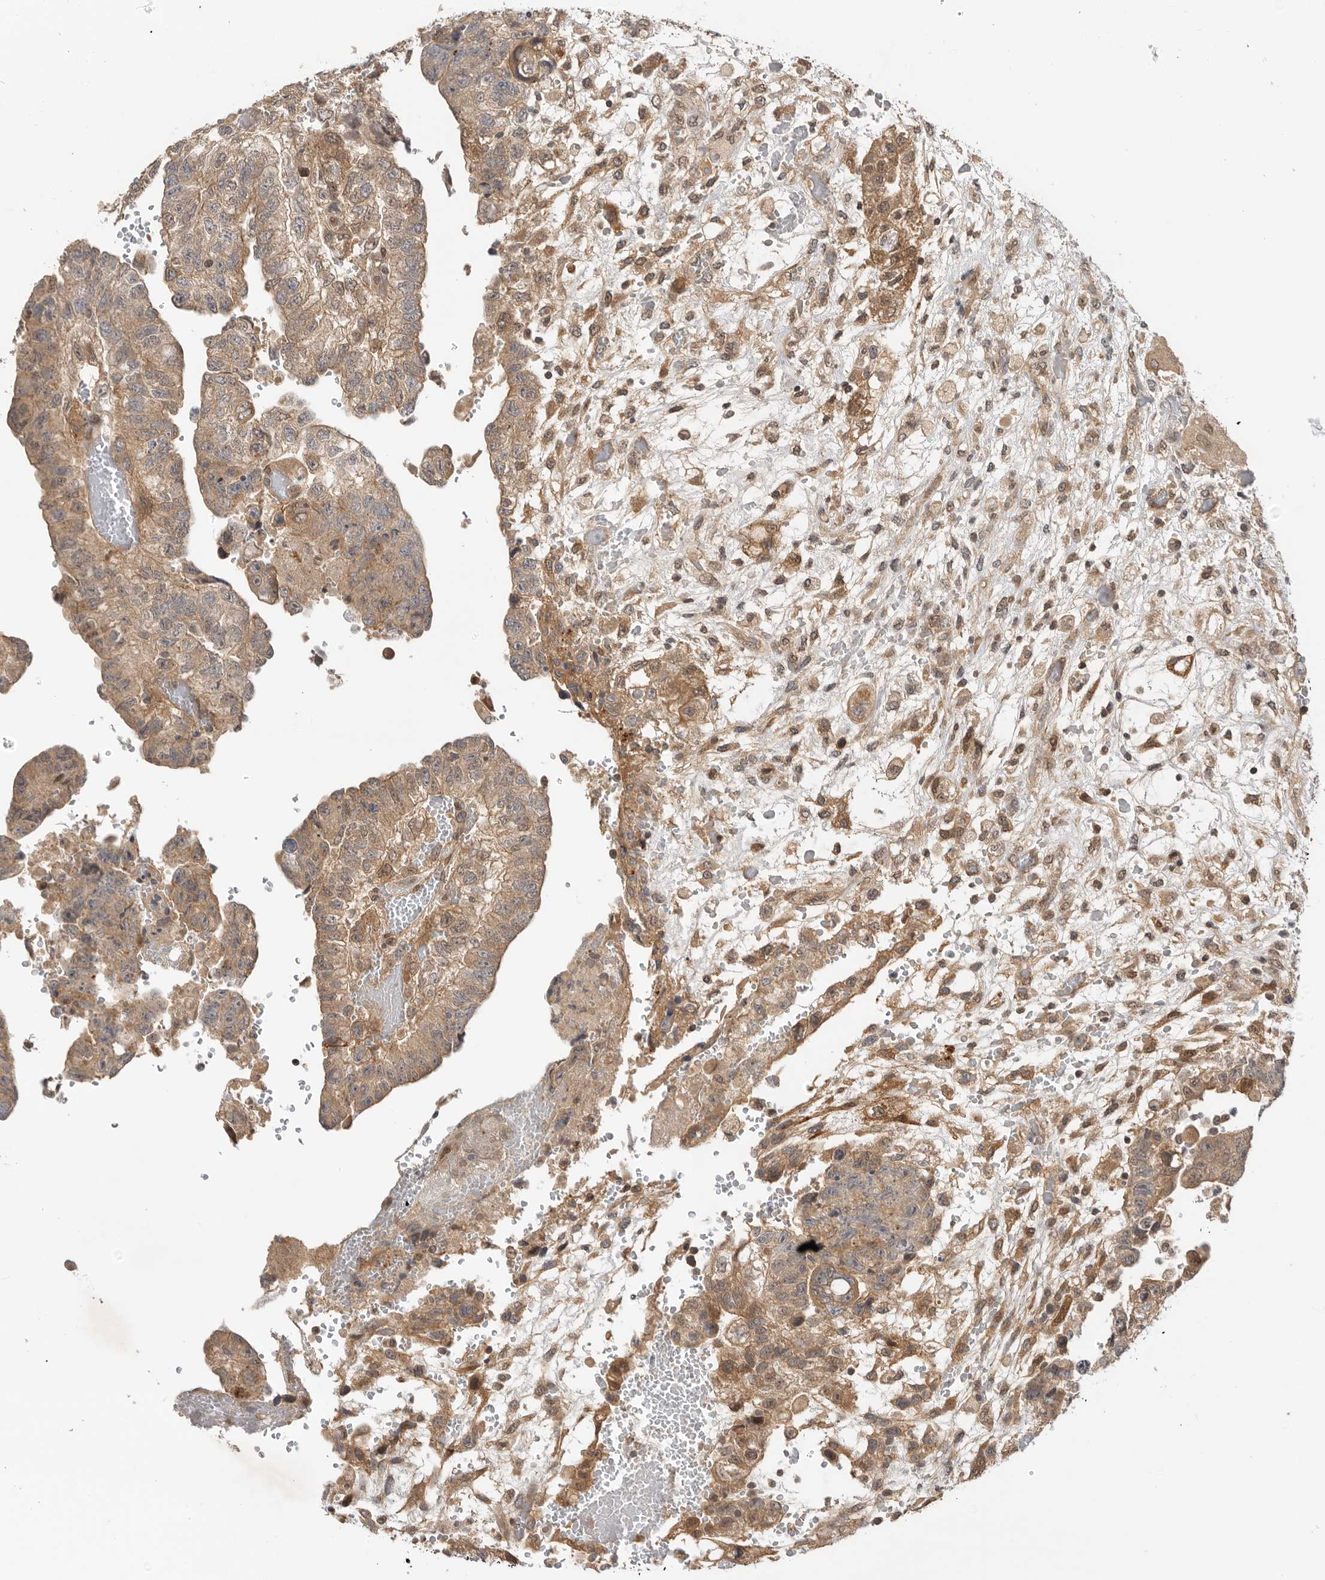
{"staining": {"intensity": "moderate", "quantity": "<25%", "location": "cytoplasmic/membranous,nuclear"}, "tissue": "testis cancer", "cell_type": "Tumor cells", "image_type": "cancer", "snomed": [{"axis": "morphology", "description": "Carcinoma, Embryonal, NOS"}, {"axis": "topography", "description": "Testis"}], "caption": "Tumor cells display low levels of moderate cytoplasmic/membranous and nuclear expression in approximately <25% of cells in testis cancer (embryonal carcinoma).", "gene": "DCAF8", "patient": {"sex": "male", "age": 36}}